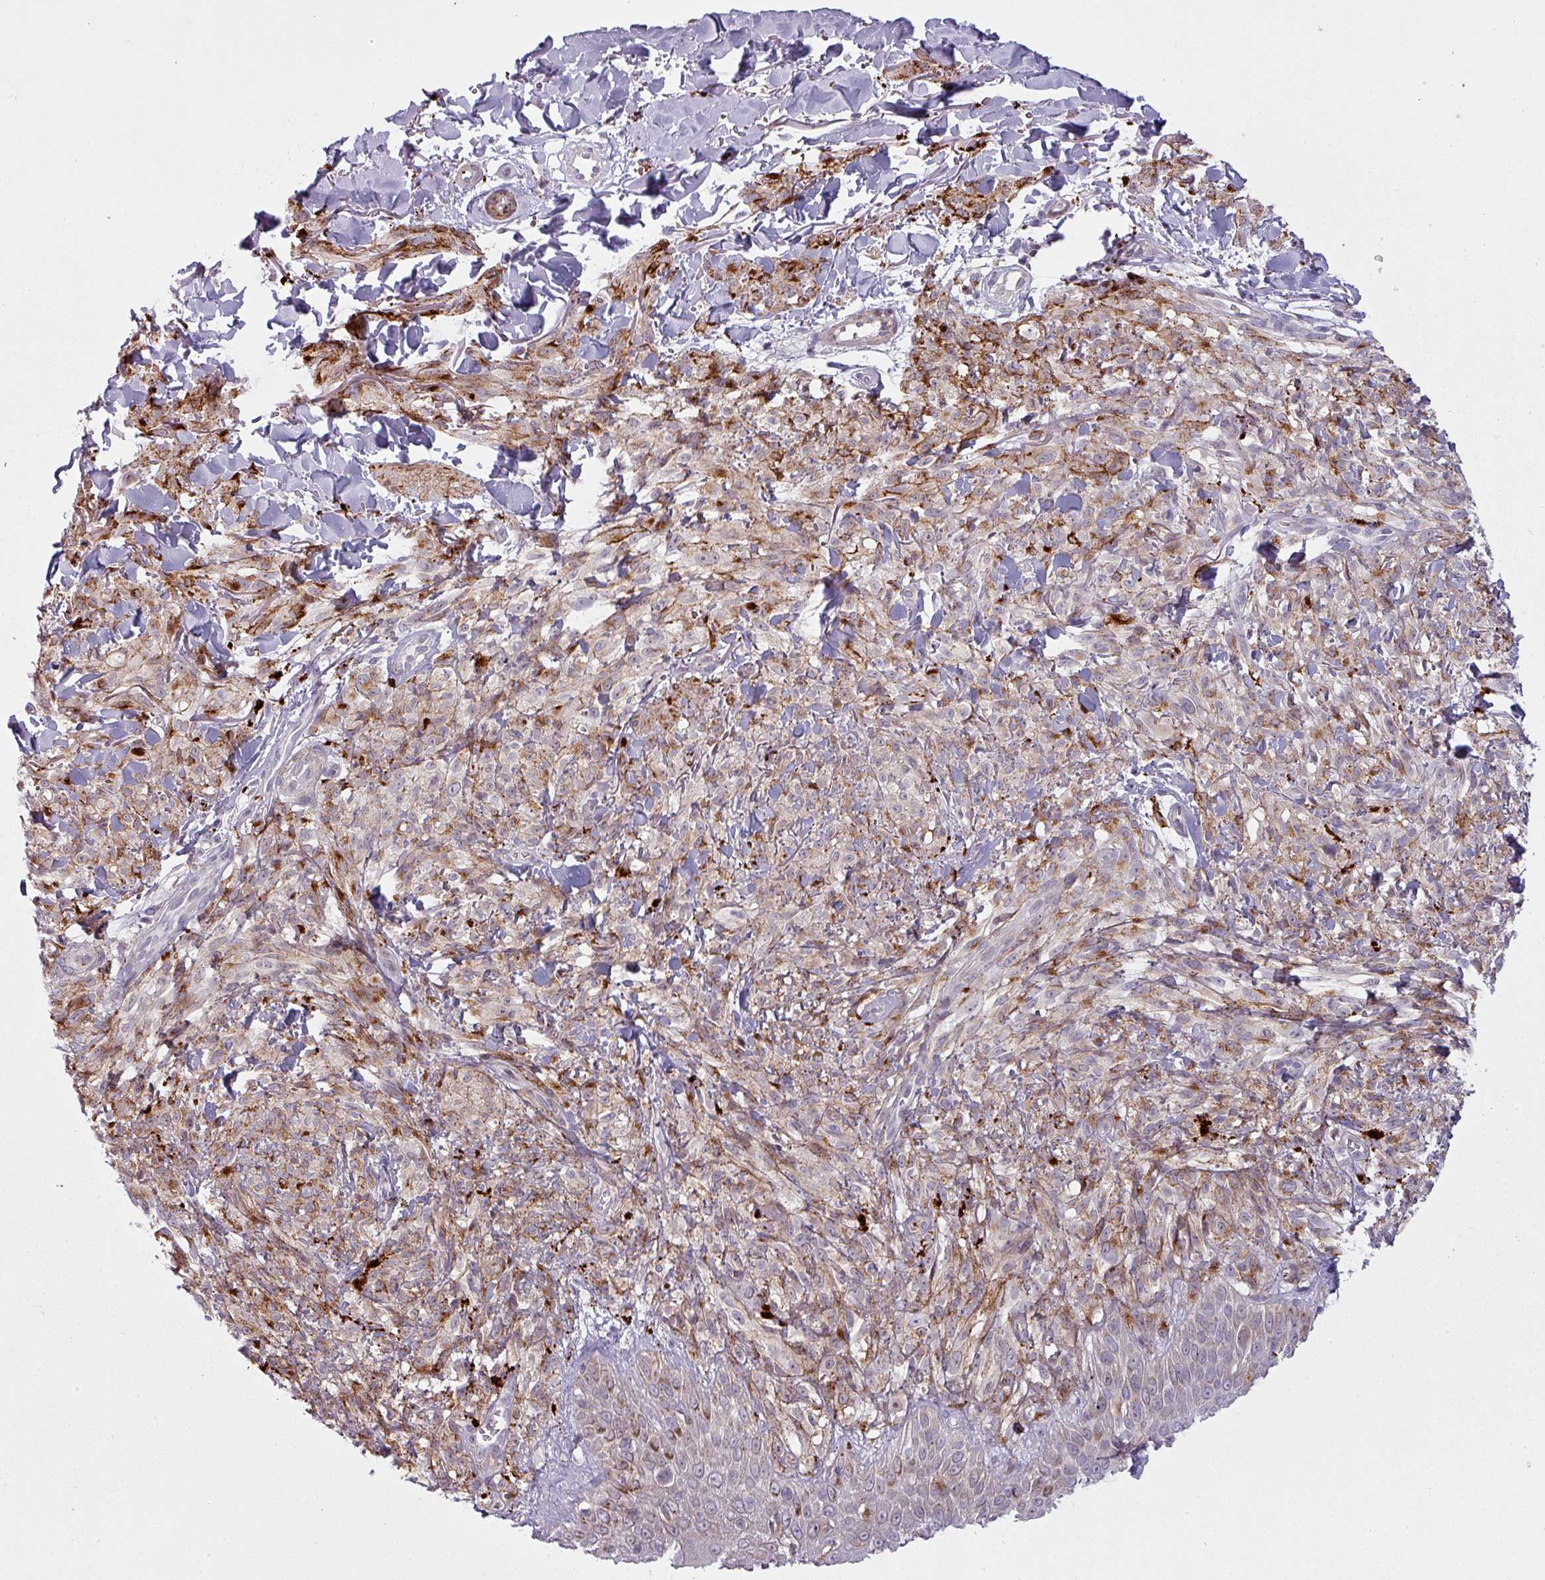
{"staining": {"intensity": "negative", "quantity": "none", "location": "none"}, "tissue": "melanoma", "cell_type": "Tumor cells", "image_type": "cancer", "snomed": [{"axis": "morphology", "description": "Malignant melanoma, NOS"}, {"axis": "topography", "description": "Skin of forearm"}], "caption": "Protein analysis of melanoma reveals no significant staining in tumor cells. (Brightfield microscopy of DAB immunohistochemistry (IHC) at high magnification).", "gene": "MAP7D2", "patient": {"sex": "female", "age": 65}}